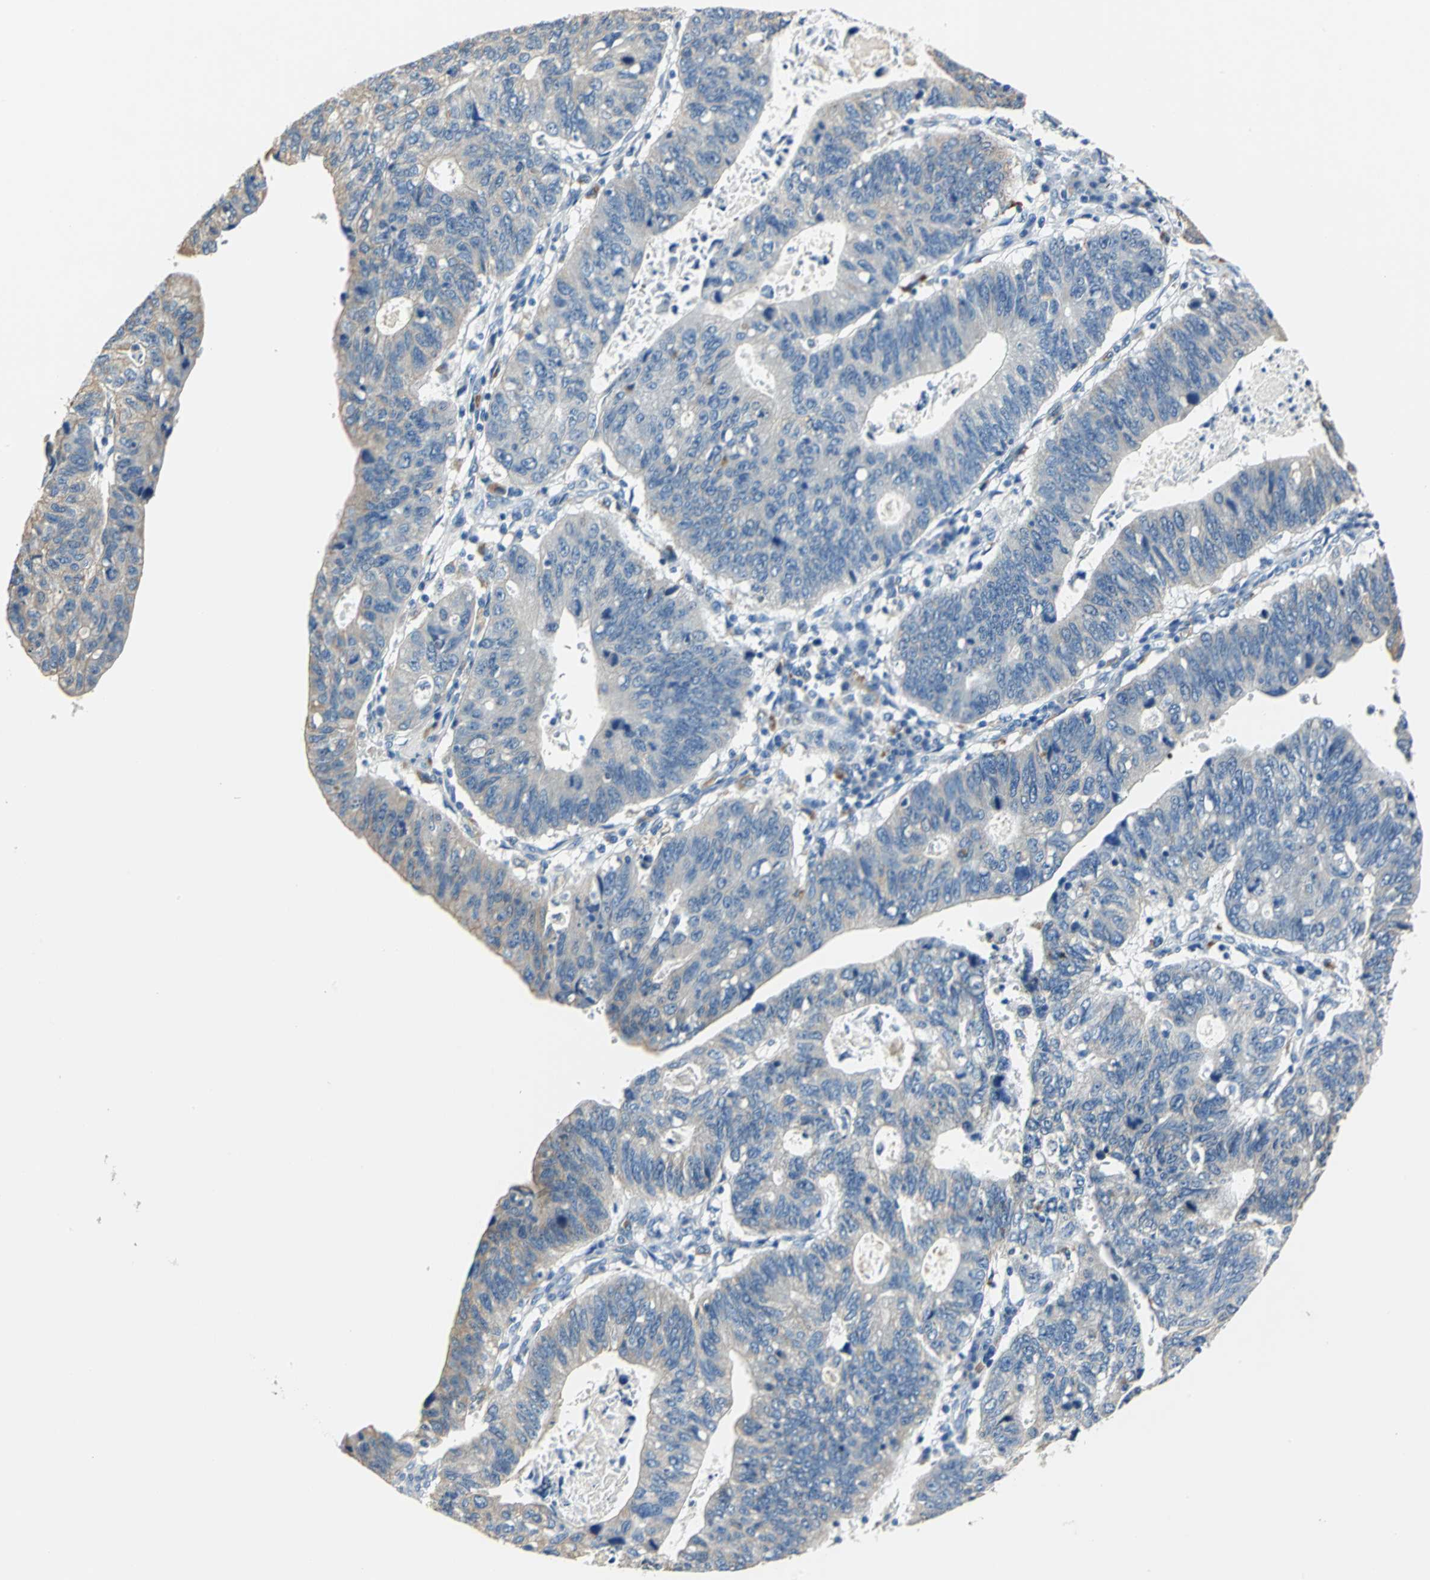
{"staining": {"intensity": "weak", "quantity": ">75%", "location": "cytoplasmic/membranous"}, "tissue": "stomach cancer", "cell_type": "Tumor cells", "image_type": "cancer", "snomed": [{"axis": "morphology", "description": "Adenocarcinoma, NOS"}, {"axis": "topography", "description": "Stomach"}], "caption": "Human stomach cancer (adenocarcinoma) stained with a brown dye demonstrates weak cytoplasmic/membranous positive expression in approximately >75% of tumor cells.", "gene": "RASD2", "patient": {"sex": "male", "age": 59}}